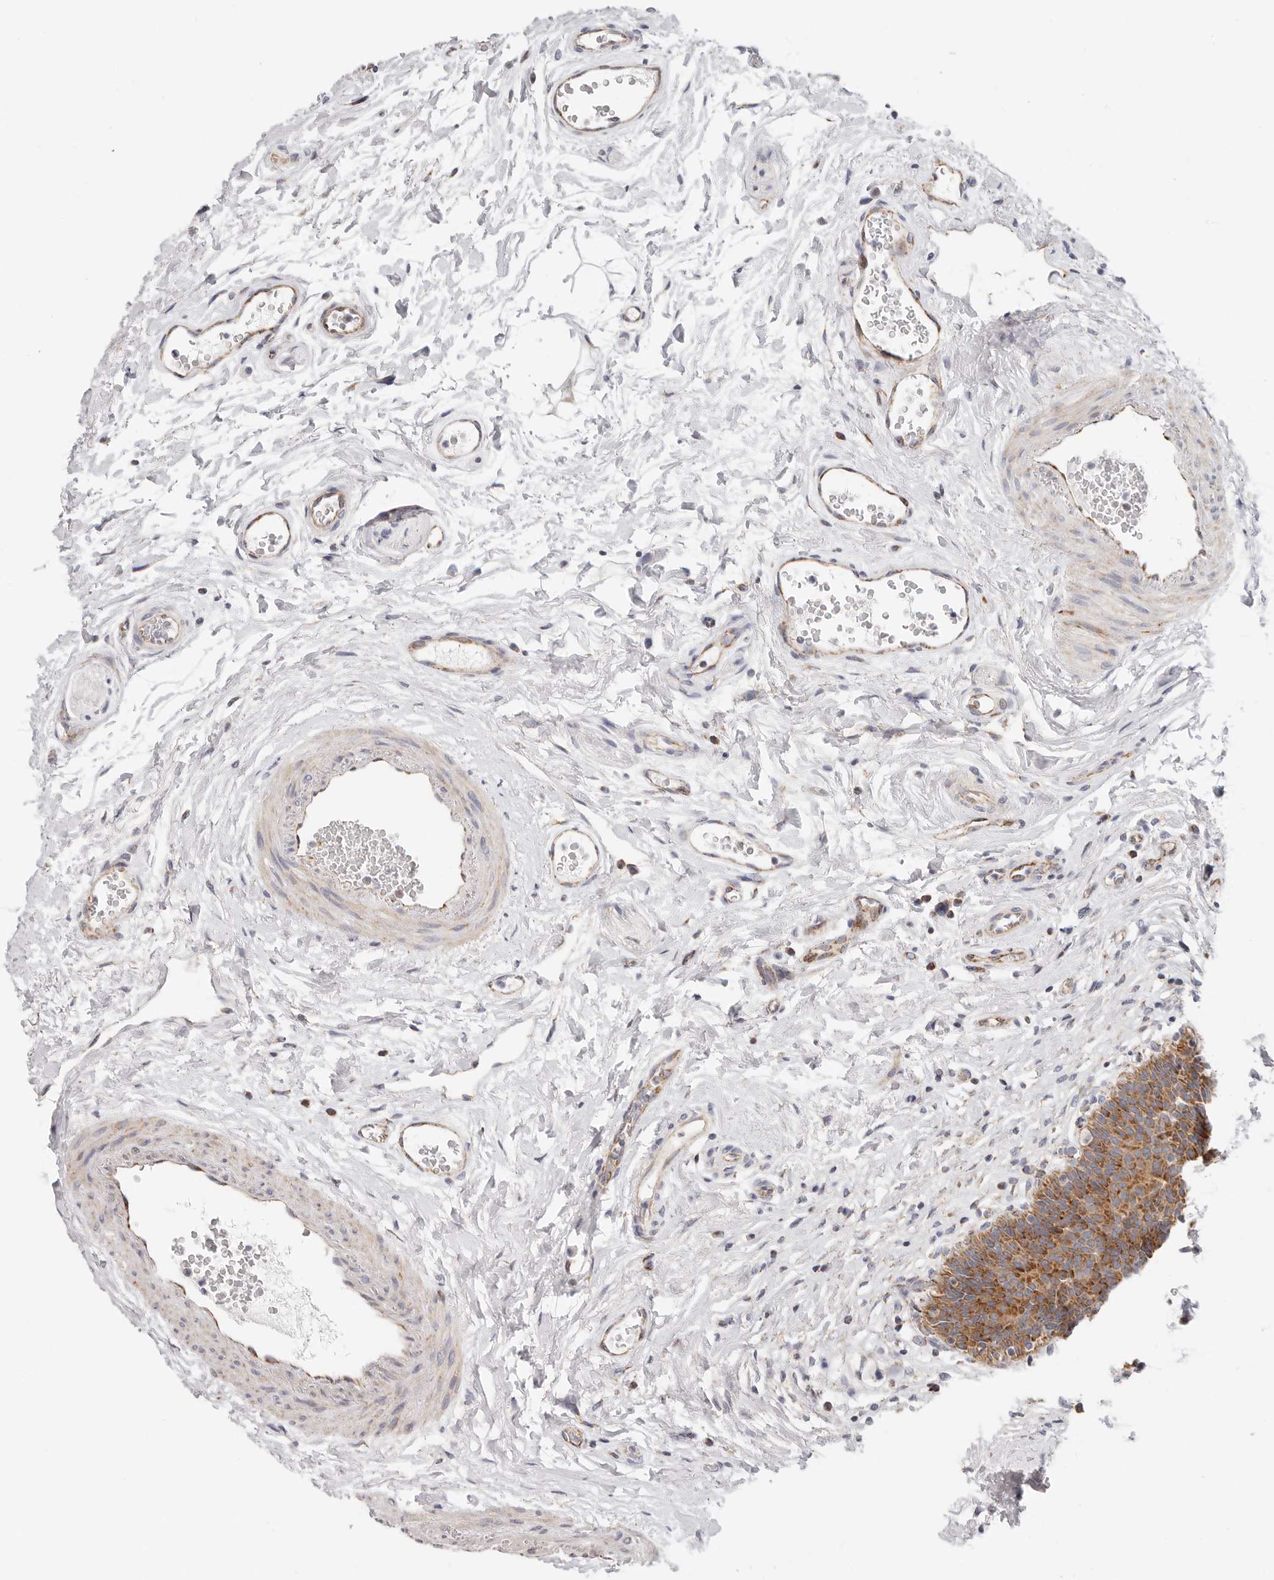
{"staining": {"intensity": "strong", "quantity": "25%-75%", "location": "cytoplasmic/membranous"}, "tissue": "urinary bladder", "cell_type": "Urothelial cells", "image_type": "normal", "snomed": [{"axis": "morphology", "description": "Normal tissue, NOS"}, {"axis": "topography", "description": "Urinary bladder"}], "caption": "Urinary bladder stained for a protein demonstrates strong cytoplasmic/membranous positivity in urothelial cells. (Stains: DAB (3,3'-diaminobenzidine) in brown, nuclei in blue, Microscopy: brightfield microscopy at high magnification).", "gene": "AFDN", "patient": {"sex": "male", "age": 83}}